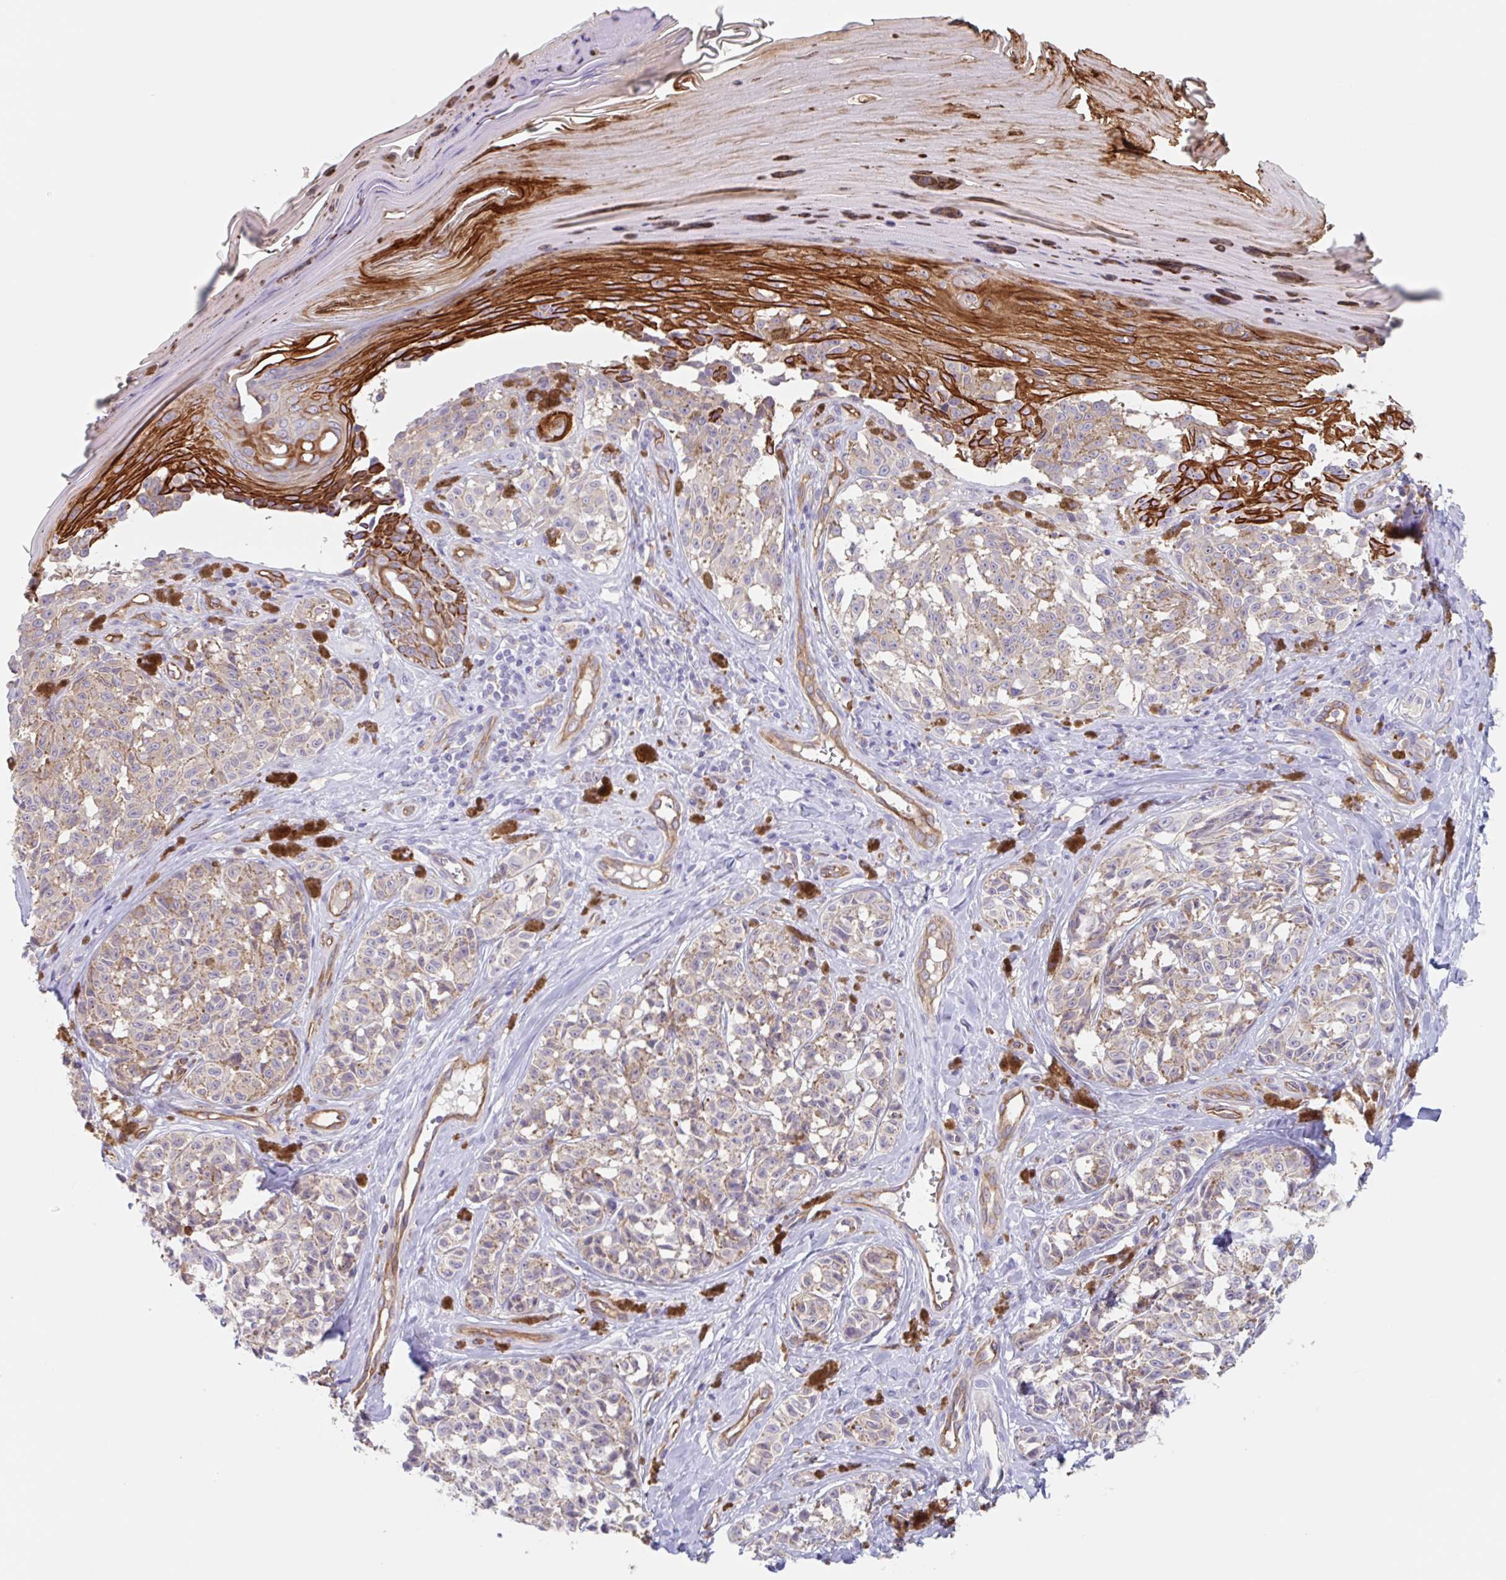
{"staining": {"intensity": "negative", "quantity": "none", "location": "none"}, "tissue": "melanoma", "cell_type": "Tumor cells", "image_type": "cancer", "snomed": [{"axis": "morphology", "description": "Malignant melanoma, NOS"}, {"axis": "topography", "description": "Skin"}], "caption": "Immunohistochemistry (IHC) of malignant melanoma demonstrates no positivity in tumor cells. (DAB immunohistochemistry with hematoxylin counter stain).", "gene": "EHD4", "patient": {"sex": "female", "age": 65}}